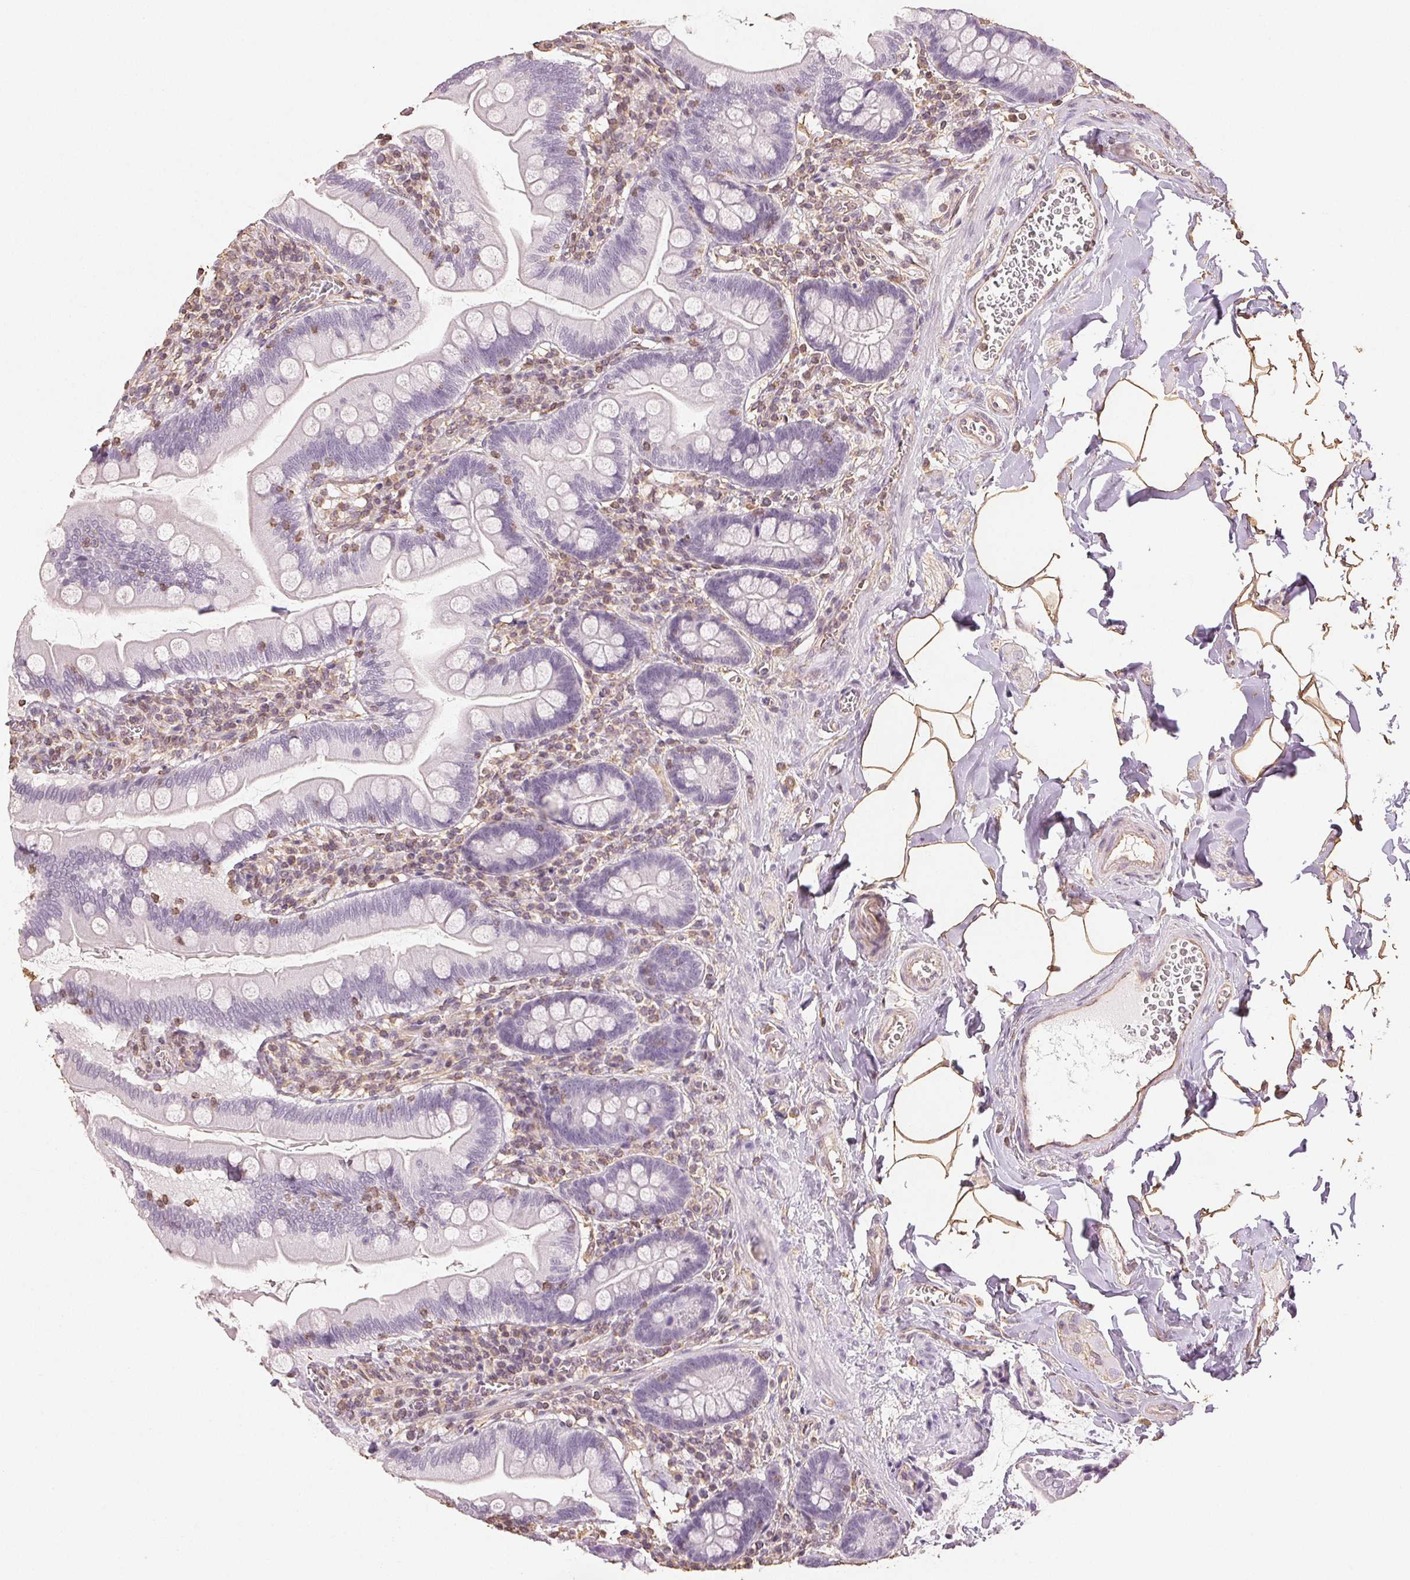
{"staining": {"intensity": "negative", "quantity": "none", "location": "none"}, "tissue": "small intestine", "cell_type": "Glandular cells", "image_type": "normal", "snomed": [{"axis": "morphology", "description": "Normal tissue, NOS"}, {"axis": "topography", "description": "Small intestine"}], "caption": "An image of small intestine stained for a protein exhibits no brown staining in glandular cells. (Stains: DAB immunohistochemistry (IHC) with hematoxylin counter stain, Microscopy: brightfield microscopy at high magnification).", "gene": "COL7A1", "patient": {"sex": "female", "age": 56}}